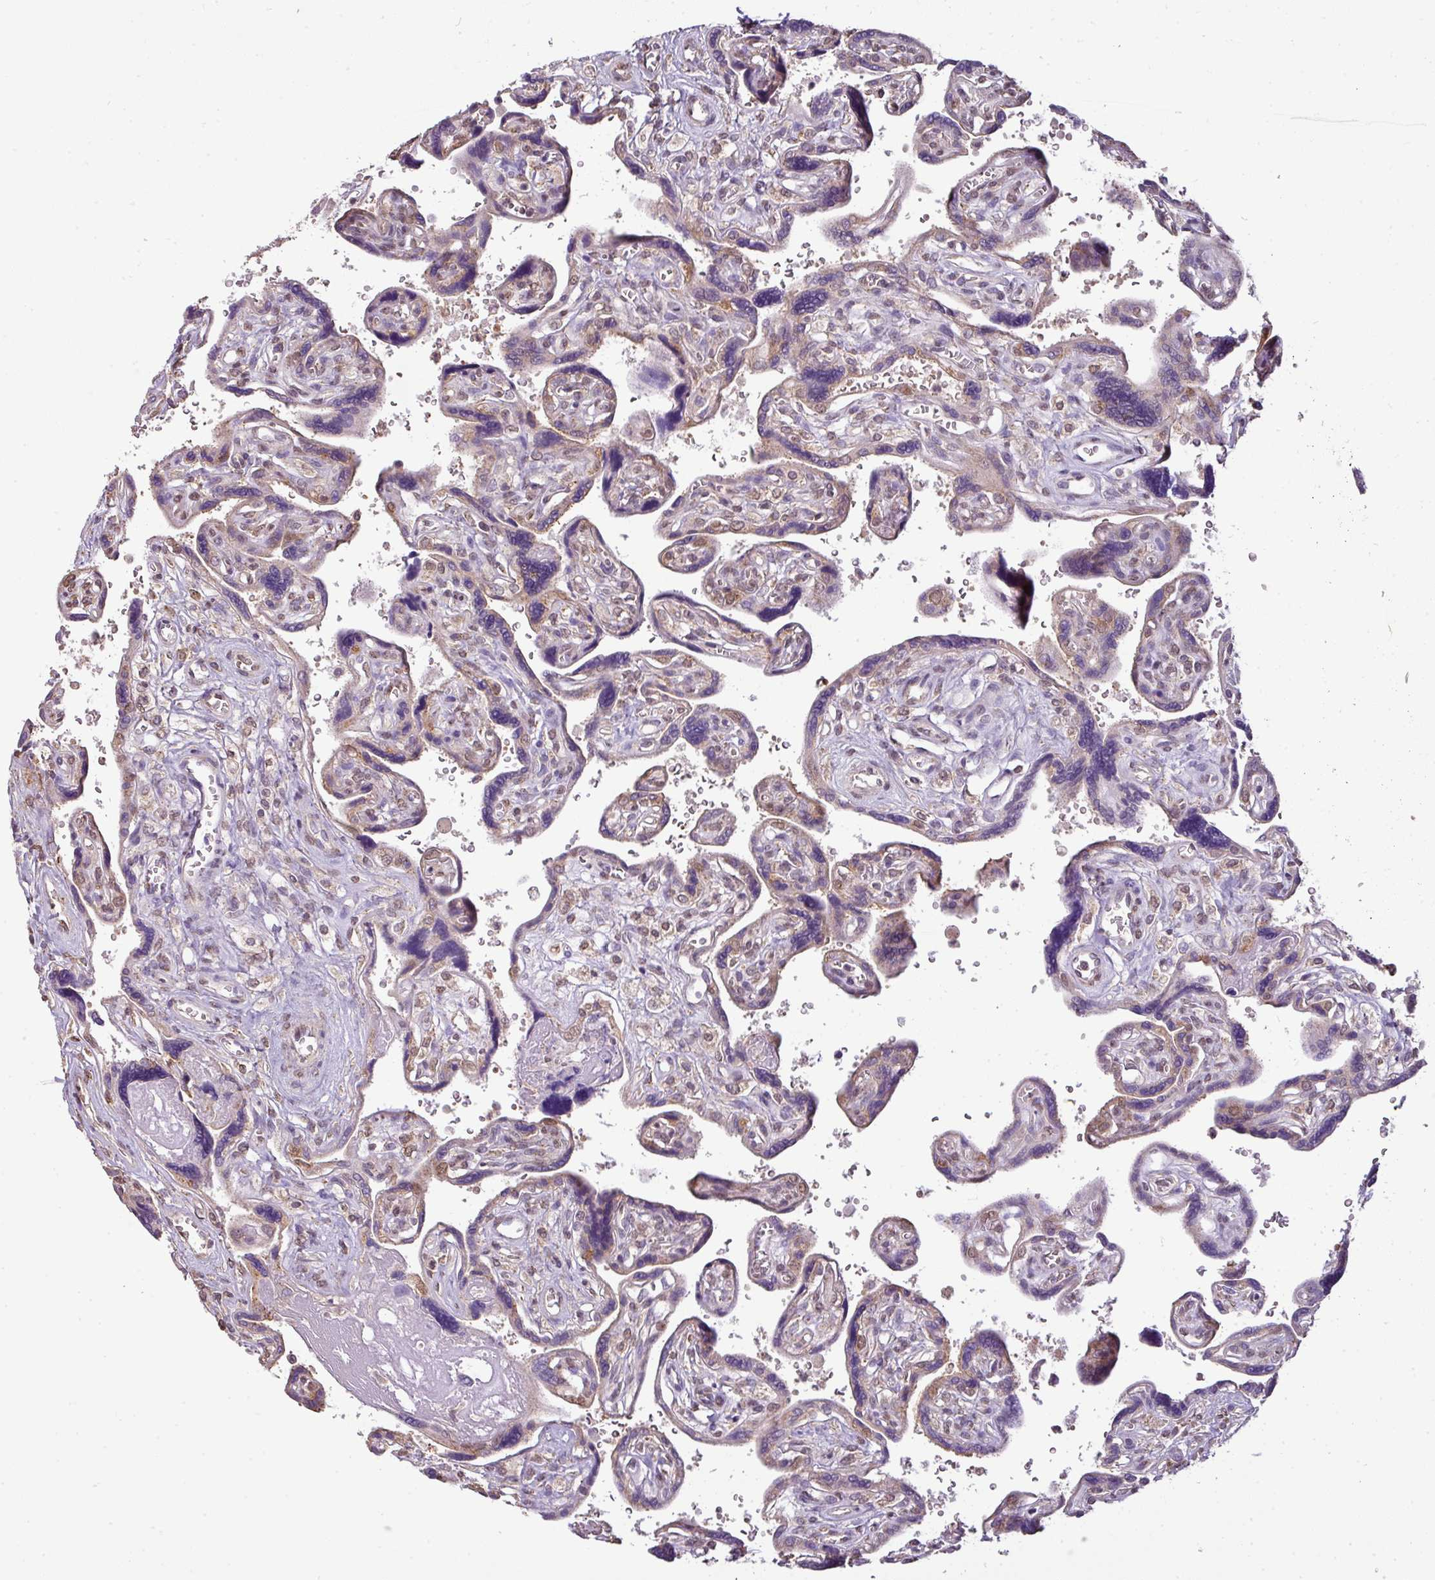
{"staining": {"intensity": "moderate", "quantity": ">75%", "location": "cytoplasmic/membranous,nuclear"}, "tissue": "placenta", "cell_type": "Decidual cells", "image_type": "normal", "snomed": [{"axis": "morphology", "description": "Normal tissue, NOS"}, {"axis": "topography", "description": "Placenta"}], "caption": "Placenta stained with DAB immunohistochemistry exhibits medium levels of moderate cytoplasmic/membranous,nuclear positivity in about >75% of decidual cells.", "gene": "JPH2", "patient": {"sex": "female", "age": 39}}